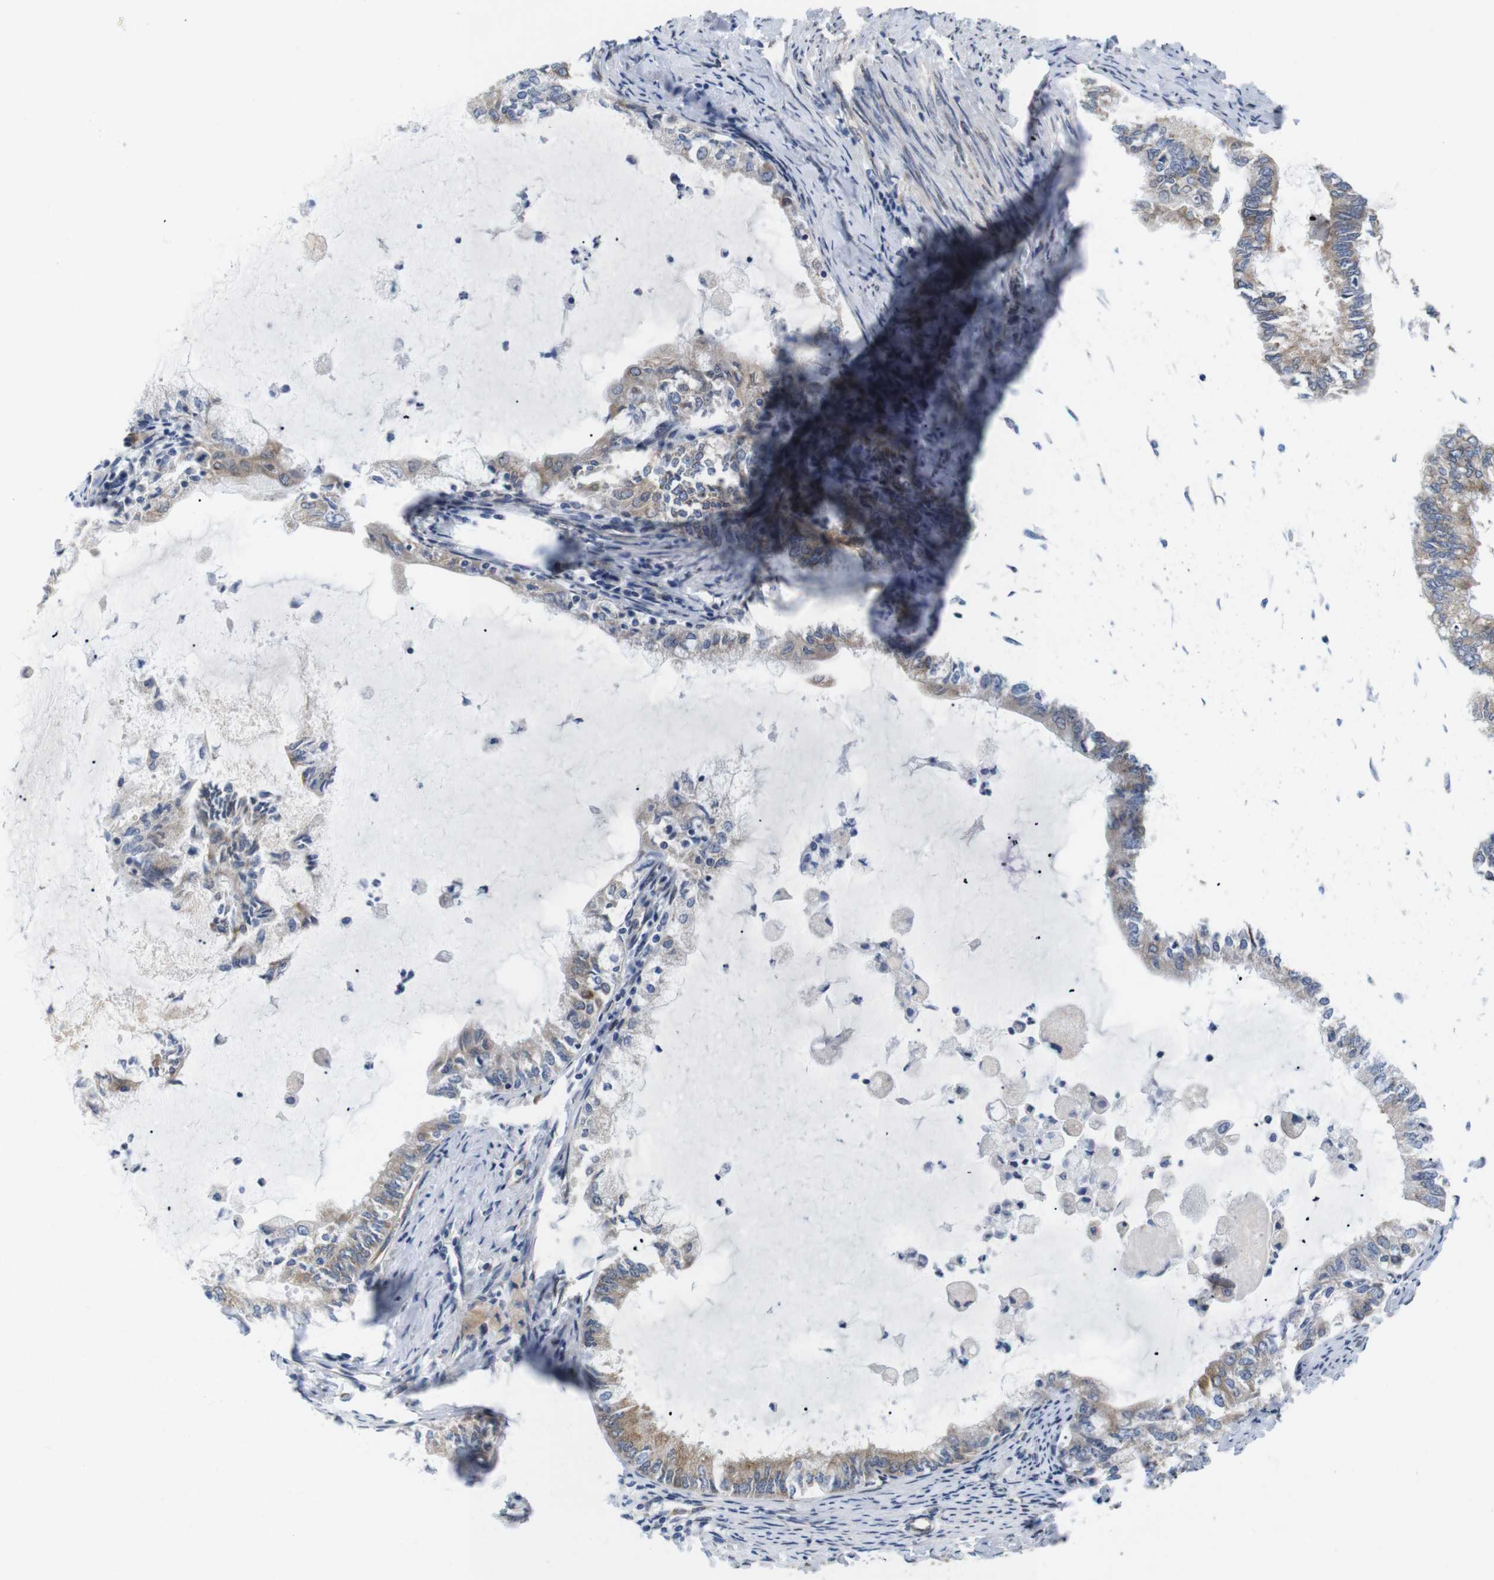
{"staining": {"intensity": "moderate", "quantity": ">75%", "location": "cytoplasmic/membranous"}, "tissue": "endometrial cancer", "cell_type": "Tumor cells", "image_type": "cancer", "snomed": [{"axis": "morphology", "description": "Adenocarcinoma, NOS"}, {"axis": "topography", "description": "Endometrium"}], "caption": "Endometrial cancer (adenocarcinoma) stained with a protein marker displays moderate staining in tumor cells.", "gene": "HACD3", "patient": {"sex": "female", "age": 86}}